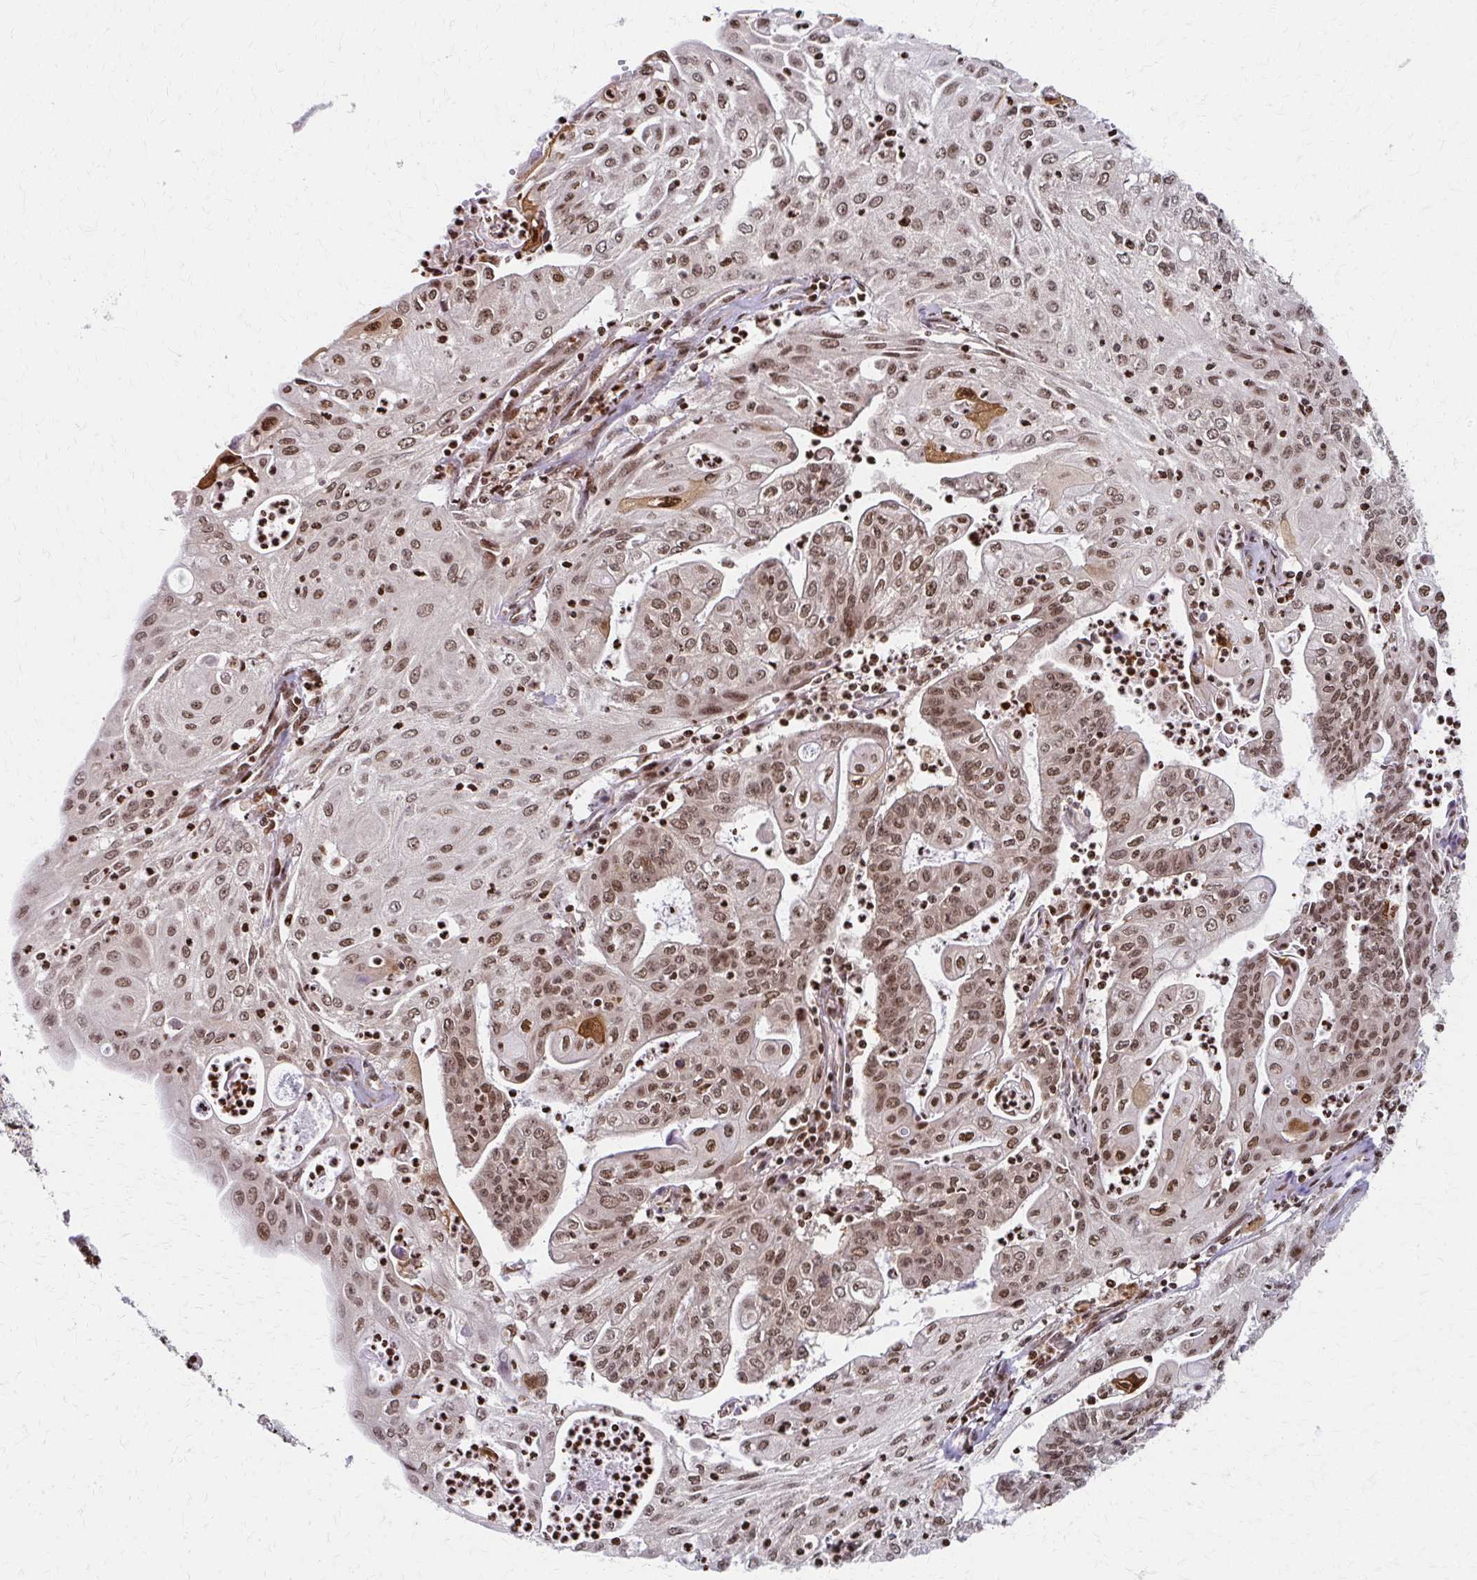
{"staining": {"intensity": "moderate", "quantity": ">75%", "location": "nuclear"}, "tissue": "endometrial cancer", "cell_type": "Tumor cells", "image_type": "cancer", "snomed": [{"axis": "morphology", "description": "Adenocarcinoma, NOS"}, {"axis": "topography", "description": "Endometrium"}], "caption": "Immunohistochemistry (IHC) (DAB) staining of human endometrial adenocarcinoma displays moderate nuclear protein expression in approximately >75% of tumor cells.", "gene": "PSMD7", "patient": {"sex": "female", "age": 61}}